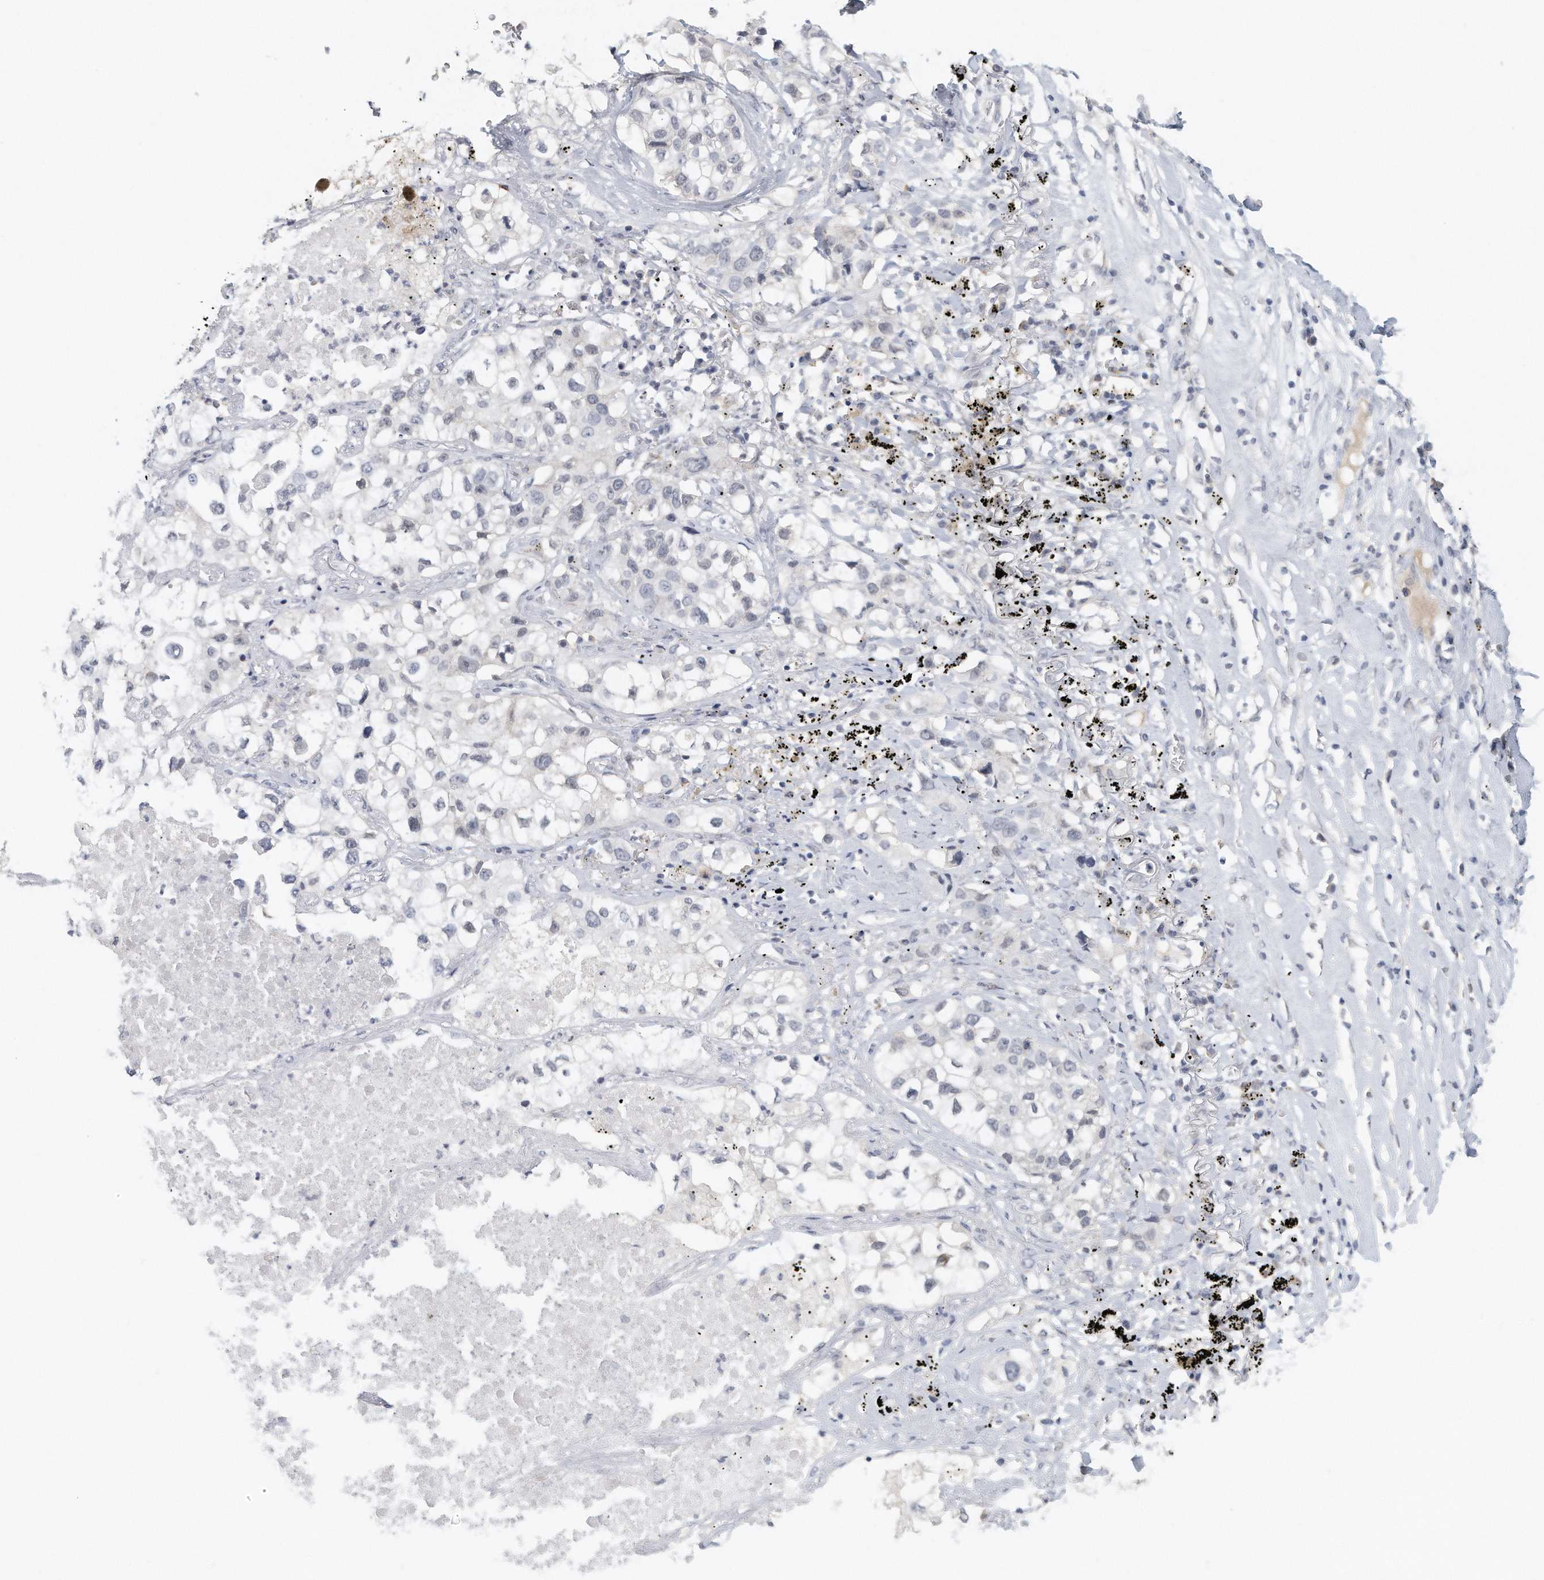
{"staining": {"intensity": "negative", "quantity": "none", "location": "none"}, "tissue": "lung cancer", "cell_type": "Tumor cells", "image_type": "cancer", "snomed": [{"axis": "morphology", "description": "Adenocarcinoma, NOS"}, {"axis": "topography", "description": "Lung"}], "caption": "DAB (3,3'-diaminobenzidine) immunohistochemical staining of lung adenocarcinoma shows no significant staining in tumor cells.", "gene": "DDX43", "patient": {"sex": "male", "age": 63}}